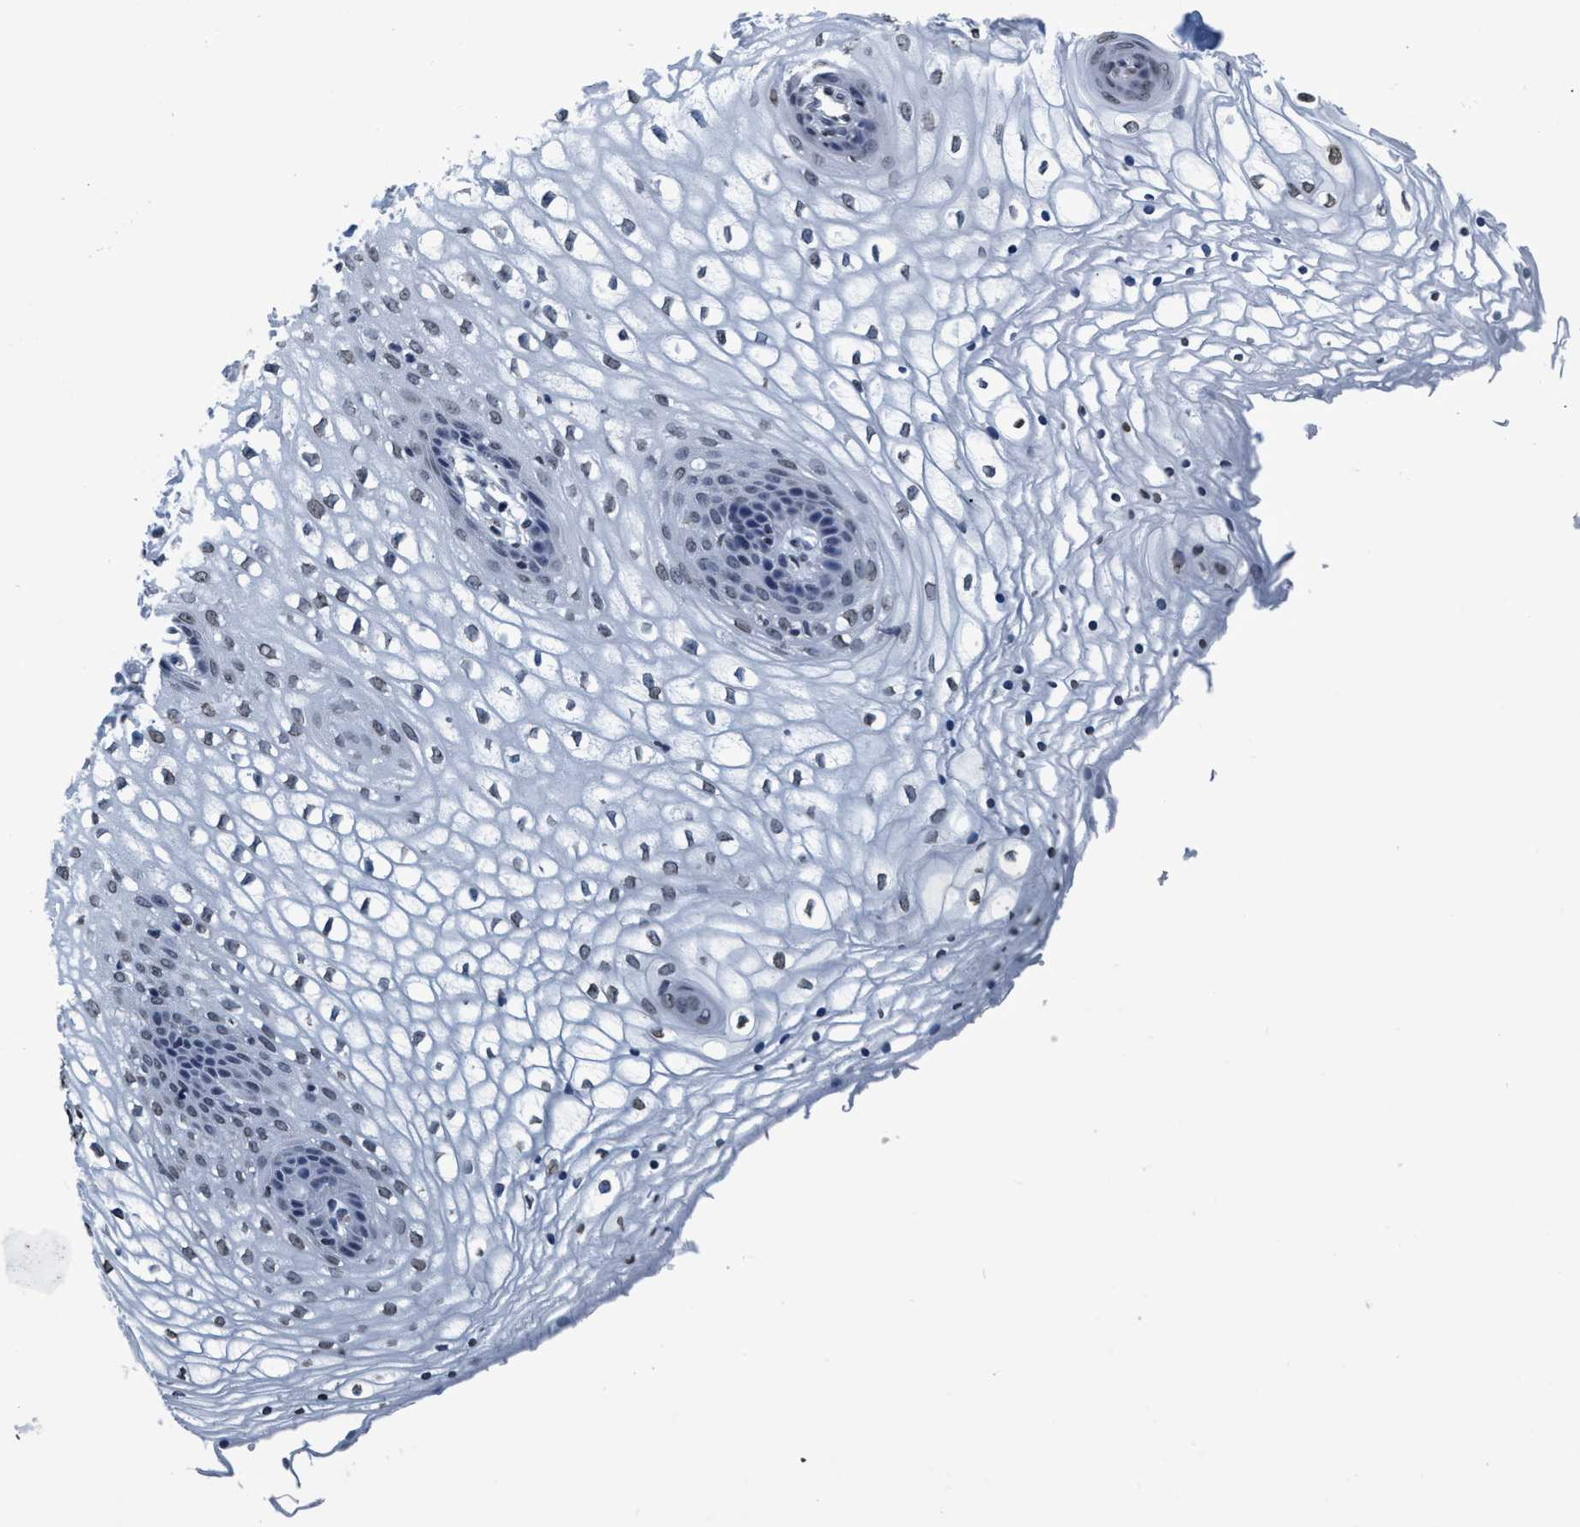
{"staining": {"intensity": "weak", "quantity": "<25%", "location": "nuclear"}, "tissue": "vagina", "cell_type": "Squamous epithelial cells", "image_type": "normal", "snomed": [{"axis": "morphology", "description": "Normal tissue, NOS"}, {"axis": "topography", "description": "Vagina"}], "caption": "DAB immunohistochemical staining of normal vagina reveals no significant expression in squamous epithelial cells. (DAB IHC, high magnification).", "gene": "CCNE2", "patient": {"sex": "female", "age": 34}}